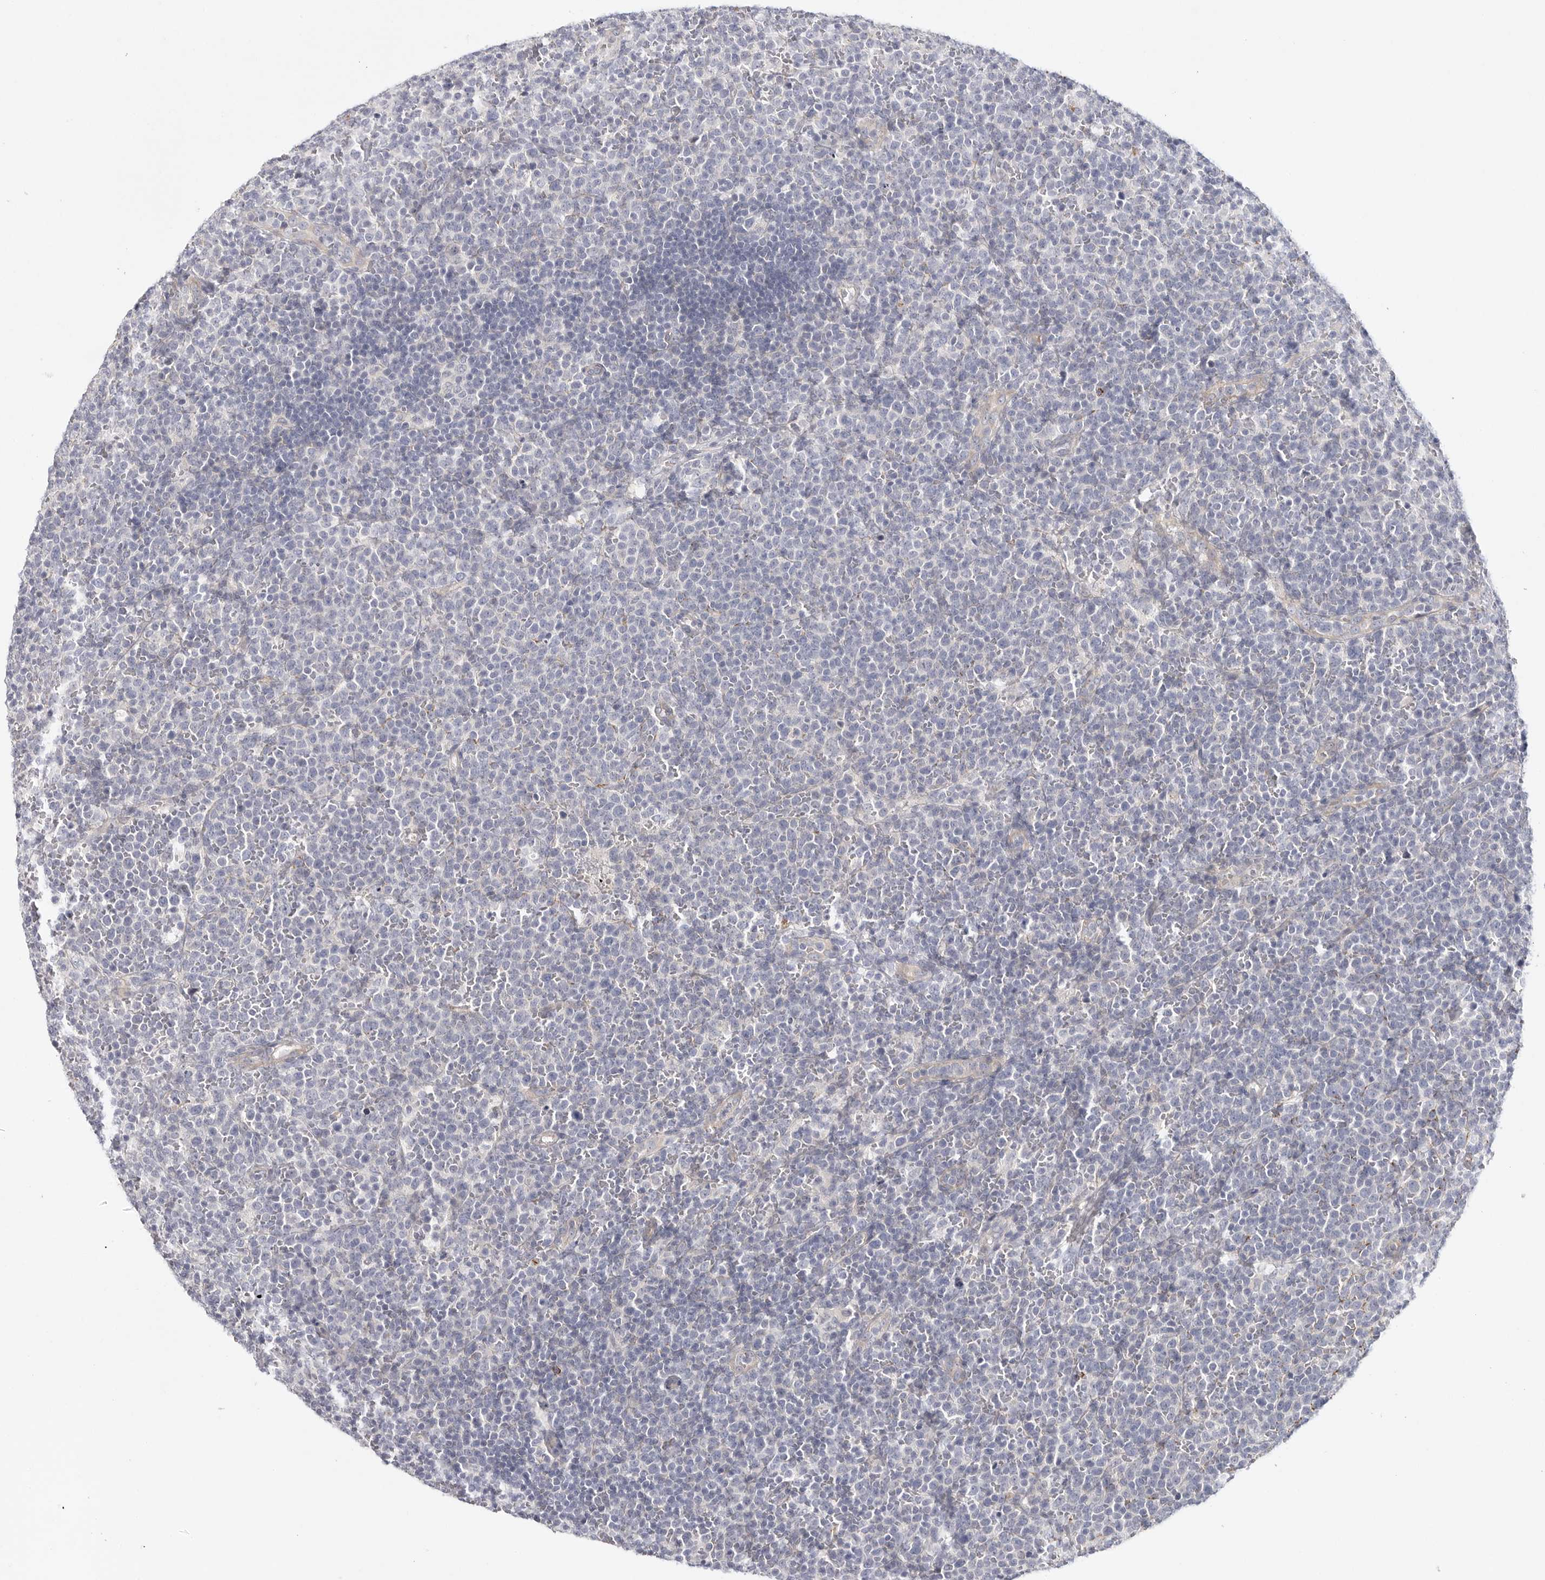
{"staining": {"intensity": "negative", "quantity": "none", "location": "none"}, "tissue": "lymphoma", "cell_type": "Tumor cells", "image_type": "cancer", "snomed": [{"axis": "morphology", "description": "Malignant lymphoma, non-Hodgkin's type, High grade"}, {"axis": "topography", "description": "Lymph node"}], "caption": "Protein analysis of malignant lymphoma, non-Hodgkin's type (high-grade) shows no significant staining in tumor cells. The staining was performed using DAB (3,3'-diaminobenzidine) to visualize the protein expression in brown, while the nuclei were stained in blue with hematoxylin (Magnification: 20x).", "gene": "ELP3", "patient": {"sex": "male", "age": 61}}